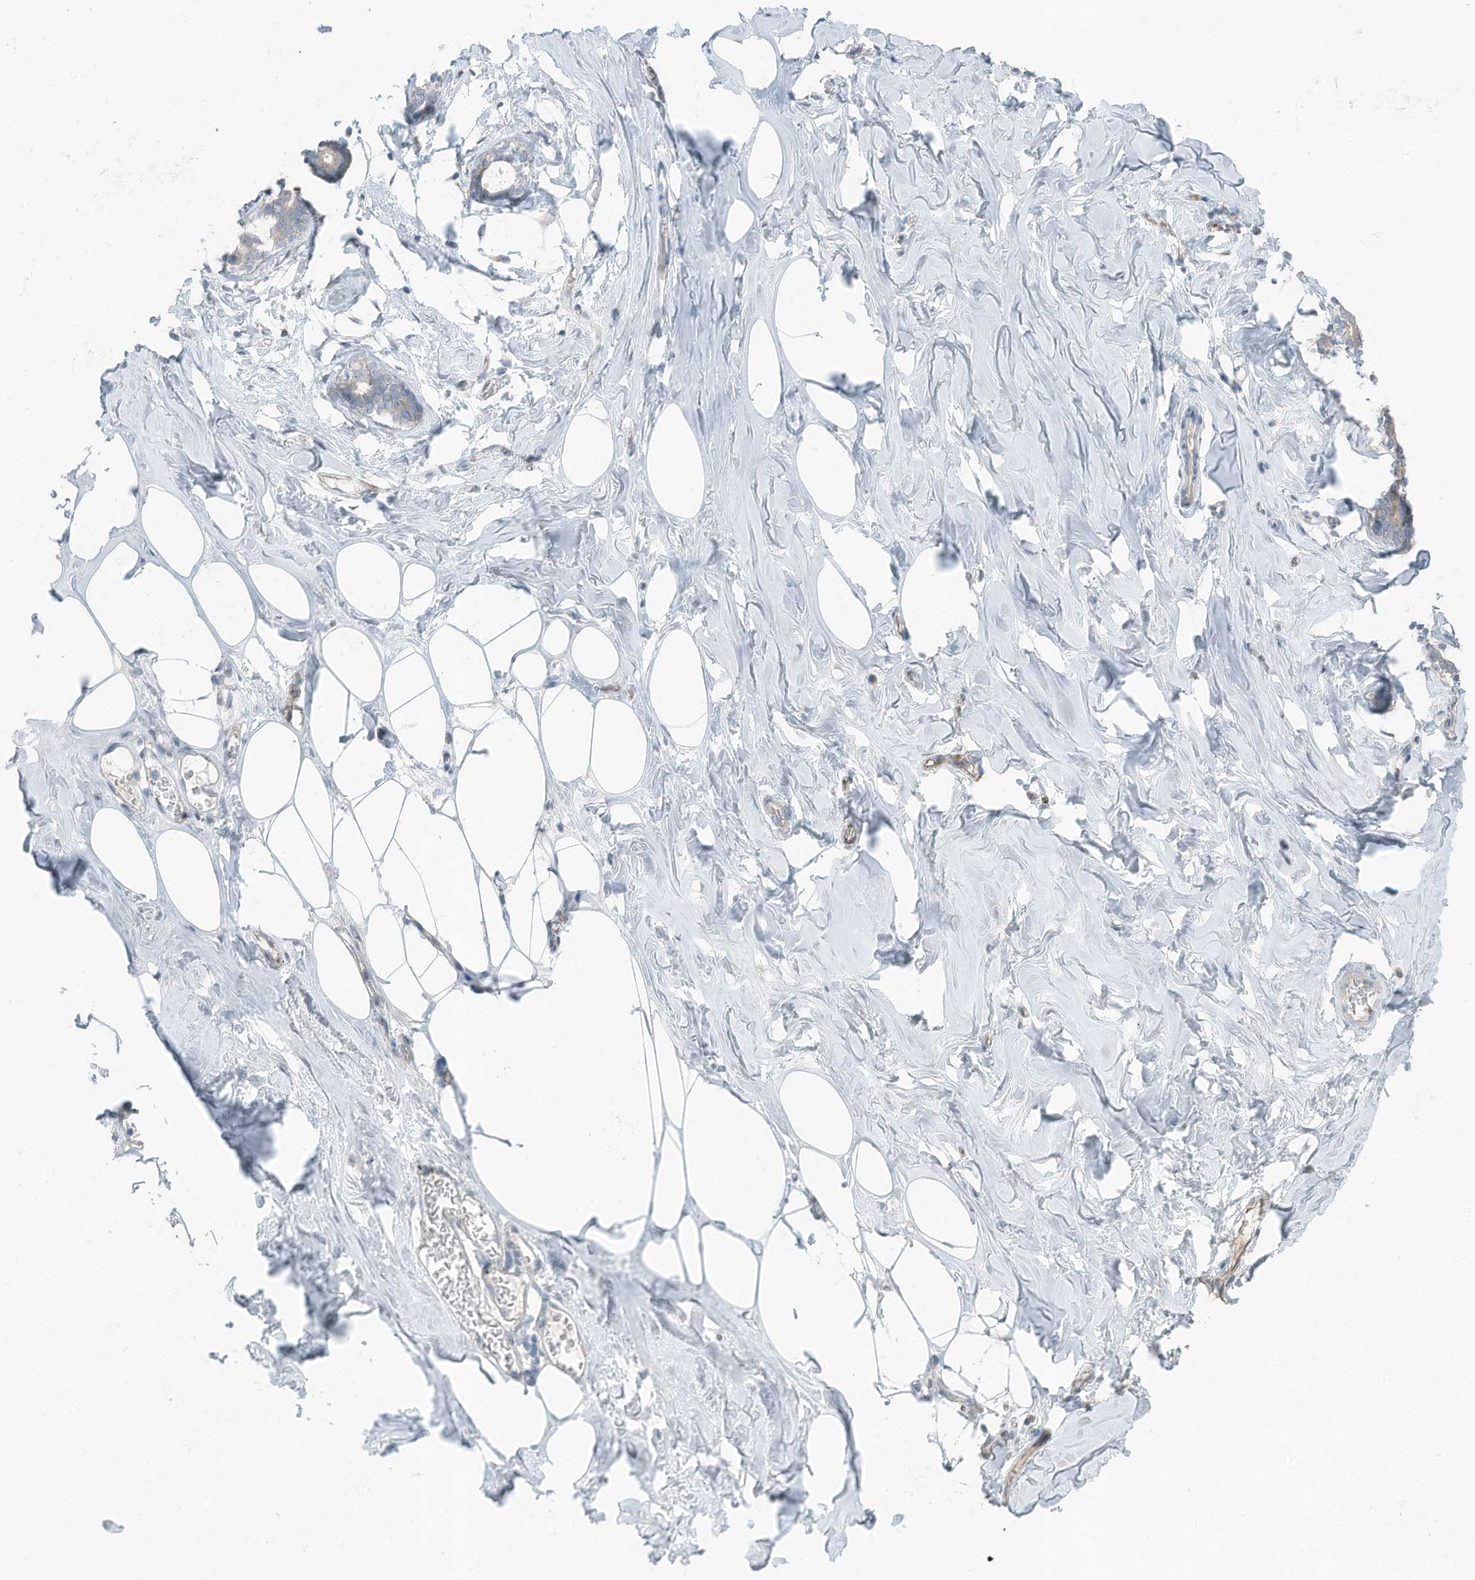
{"staining": {"intensity": "negative", "quantity": "none", "location": "none"}, "tissue": "adipose tissue", "cell_type": "Adipocytes", "image_type": "normal", "snomed": [{"axis": "morphology", "description": "Normal tissue, NOS"}, {"axis": "morphology", "description": "Fibrosis, NOS"}, {"axis": "topography", "description": "Breast"}, {"axis": "topography", "description": "Adipose tissue"}], "caption": "High power microscopy photomicrograph of an IHC micrograph of benign adipose tissue, revealing no significant staining in adipocytes.", "gene": "ARHGEF33", "patient": {"sex": "female", "age": 39}}